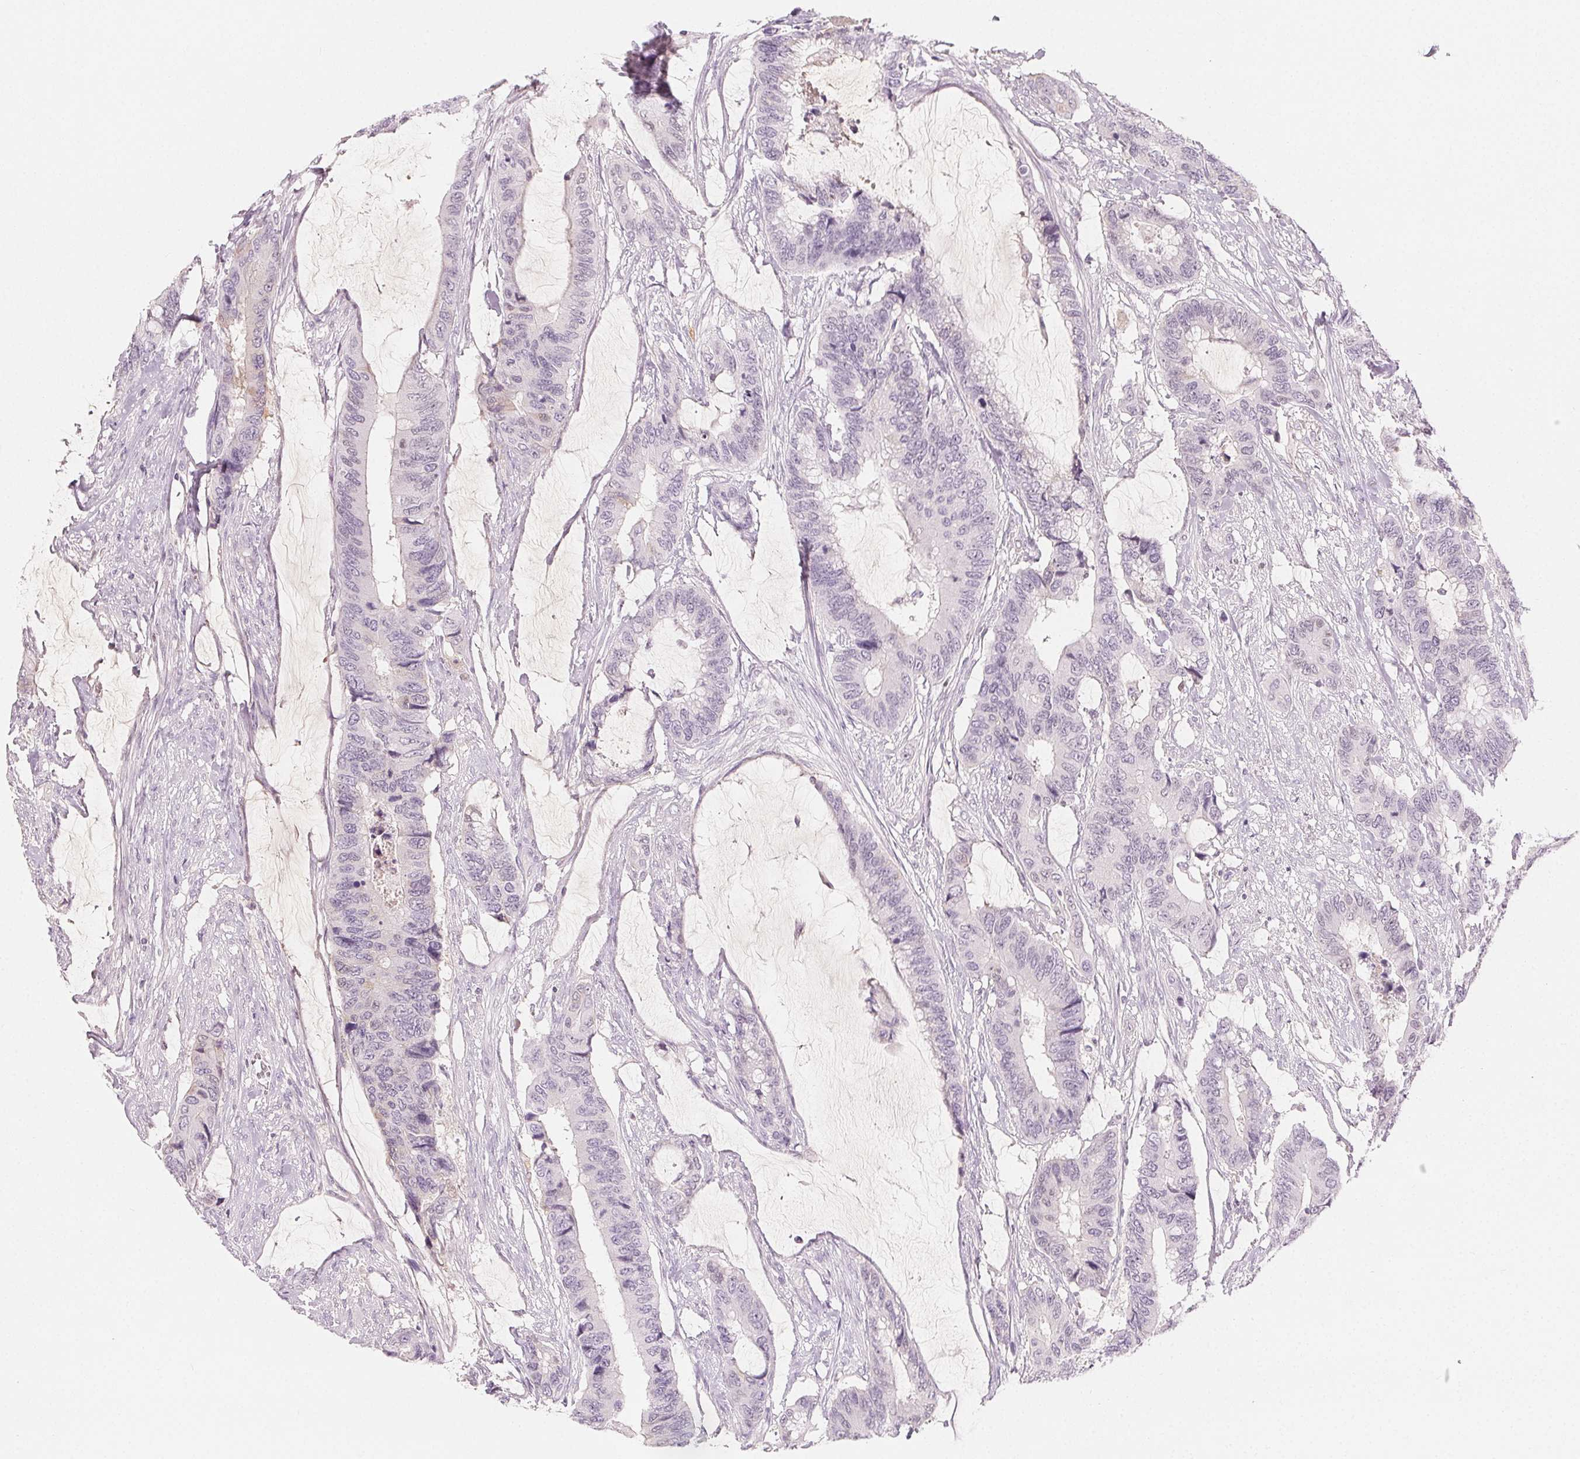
{"staining": {"intensity": "negative", "quantity": "none", "location": "none"}, "tissue": "colorectal cancer", "cell_type": "Tumor cells", "image_type": "cancer", "snomed": [{"axis": "morphology", "description": "Adenocarcinoma, NOS"}, {"axis": "topography", "description": "Rectum"}], "caption": "A histopathology image of human colorectal cancer is negative for staining in tumor cells.", "gene": "AFM", "patient": {"sex": "female", "age": 59}}